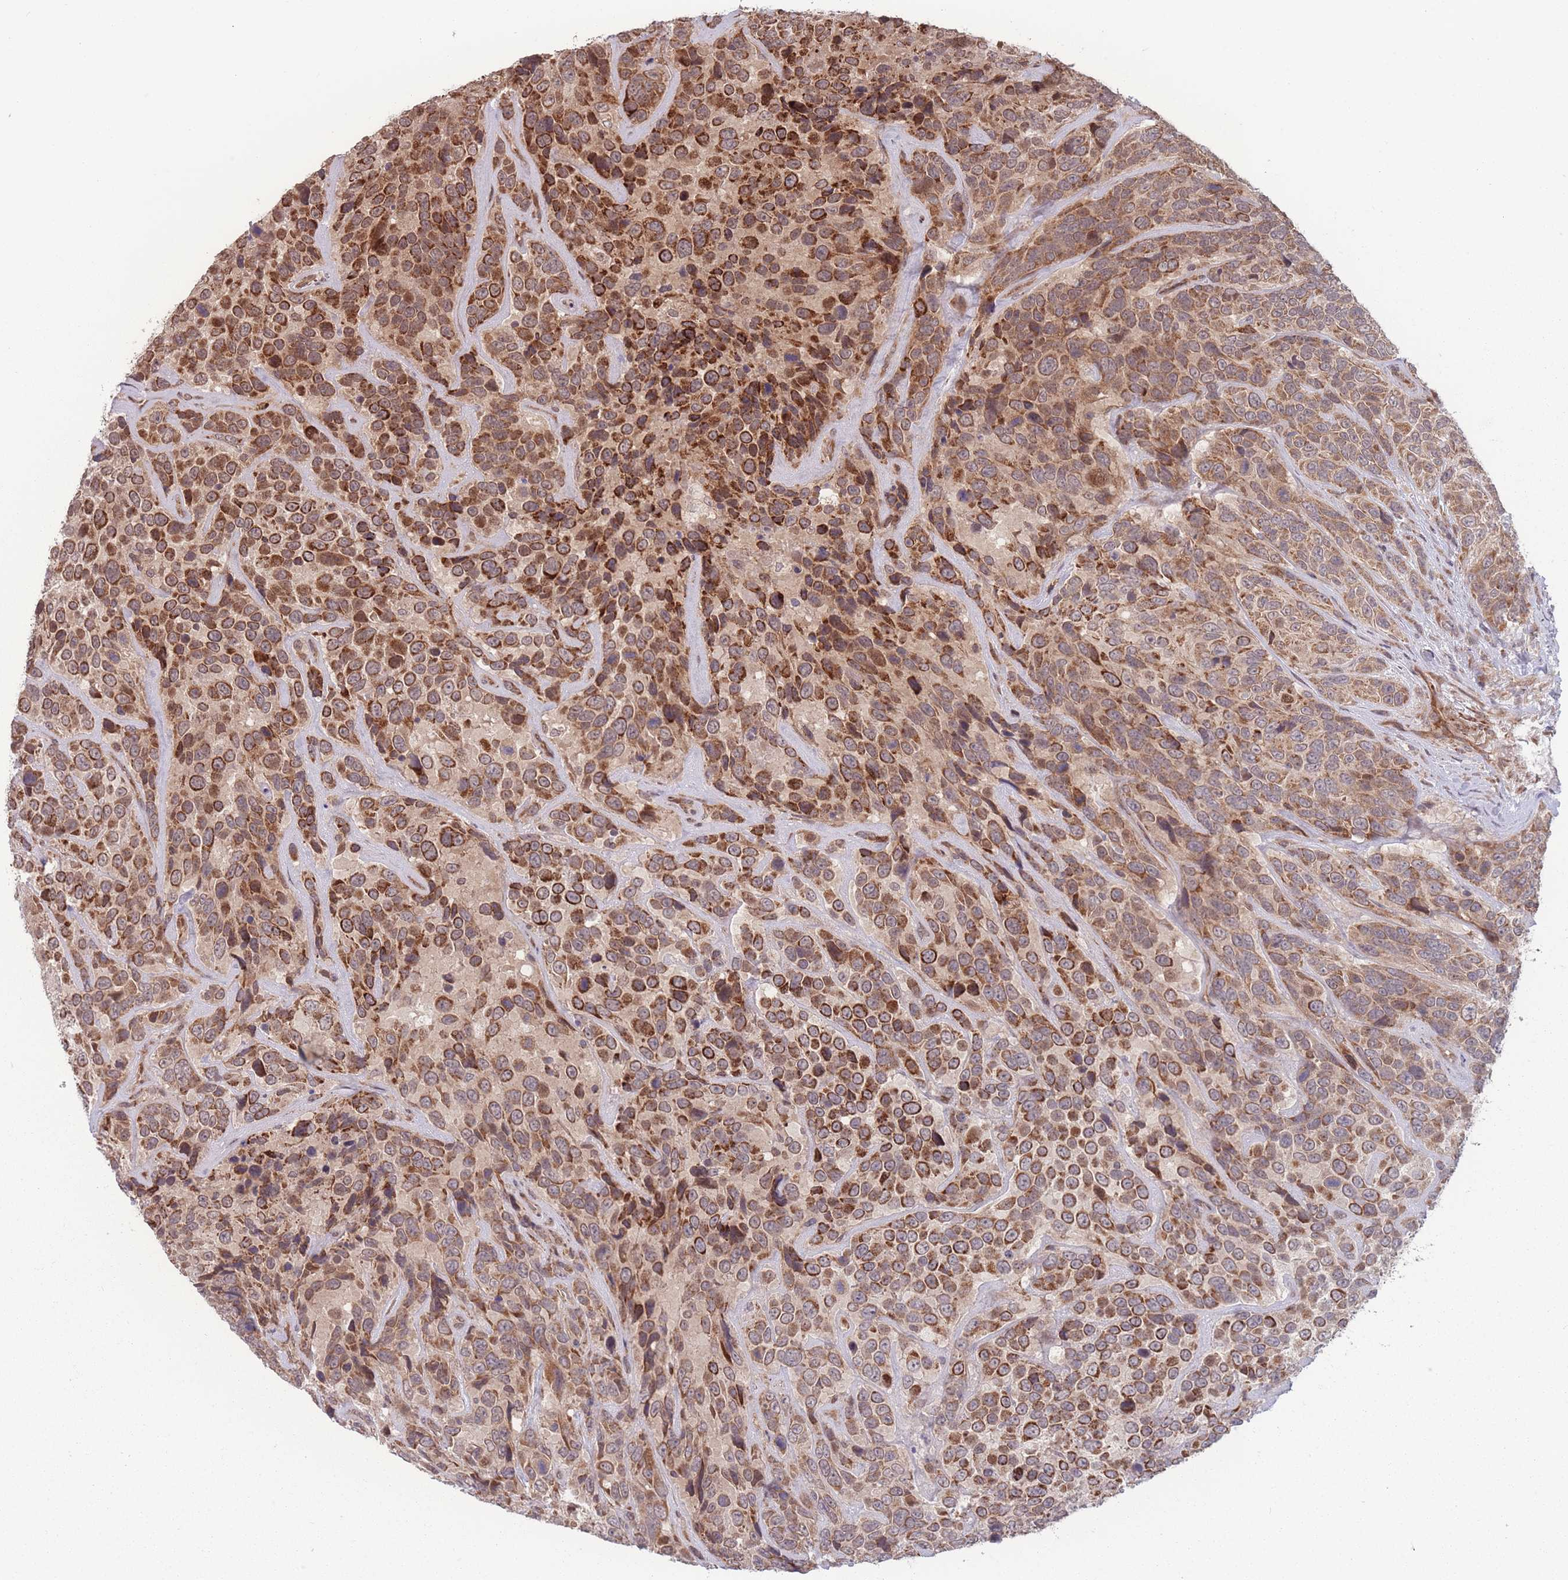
{"staining": {"intensity": "strong", "quantity": ">75%", "location": "cytoplasmic/membranous"}, "tissue": "urothelial cancer", "cell_type": "Tumor cells", "image_type": "cancer", "snomed": [{"axis": "morphology", "description": "Urothelial carcinoma, High grade"}, {"axis": "topography", "description": "Urinary bladder"}], "caption": "An image of human urothelial cancer stained for a protein displays strong cytoplasmic/membranous brown staining in tumor cells.", "gene": "RPS18", "patient": {"sex": "female", "age": 70}}